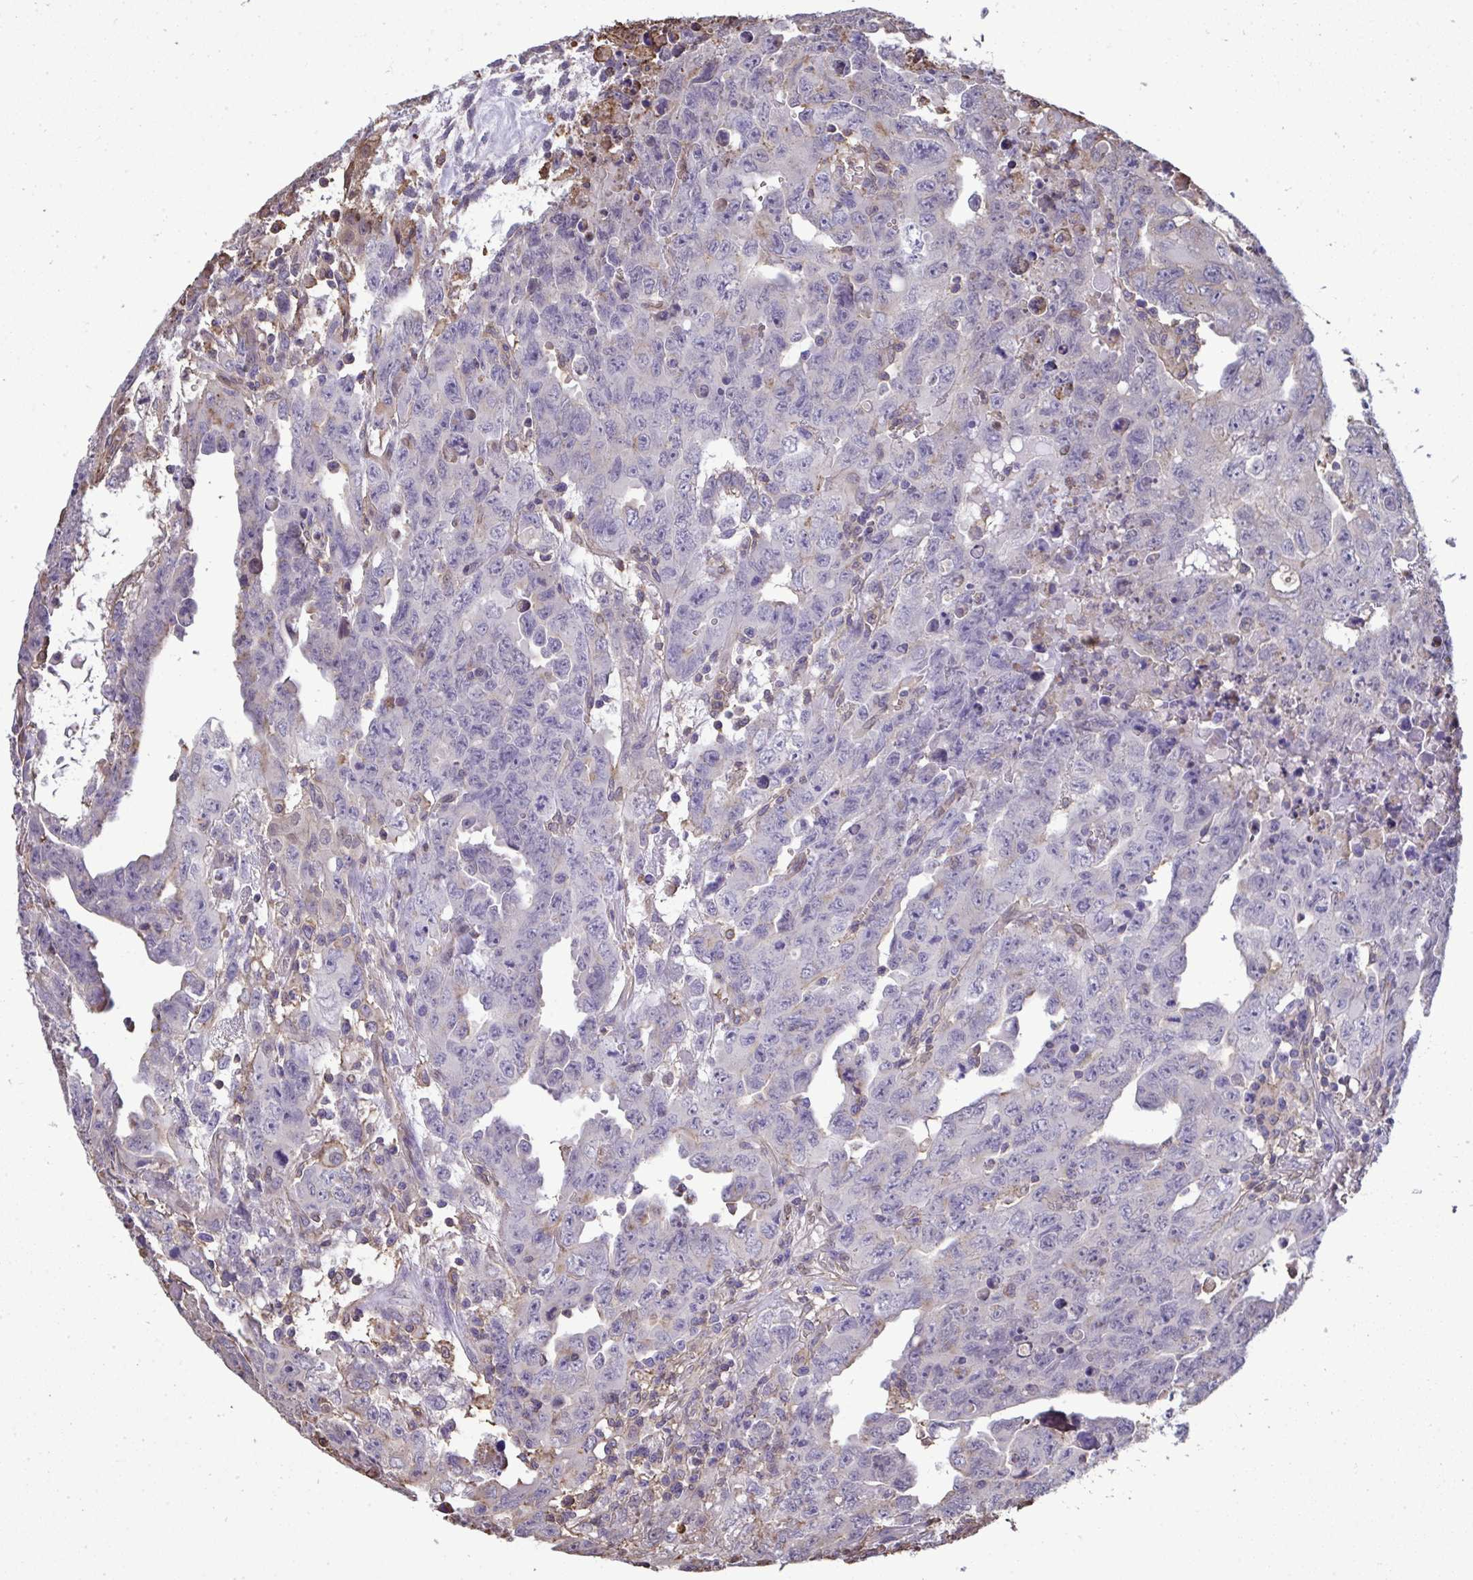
{"staining": {"intensity": "negative", "quantity": "none", "location": "none"}, "tissue": "testis cancer", "cell_type": "Tumor cells", "image_type": "cancer", "snomed": [{"axis": "morphology", "description": "Carcinoma, Embryonal, NOS"}, {"axis": "topography", "description": "Testis"}], "caption": "Immunohistochemistry photomicrograph of human testis cancer (embryonal carcinoma) stained for a protein (brown), which demonstrates no expression in tumor cells. The staining is performed using DAB brown chromogen with nuclei counter-stained in using hematoxylin.", "gene": "ANXA5", "patient": {"sex": "male", "age": 24}}